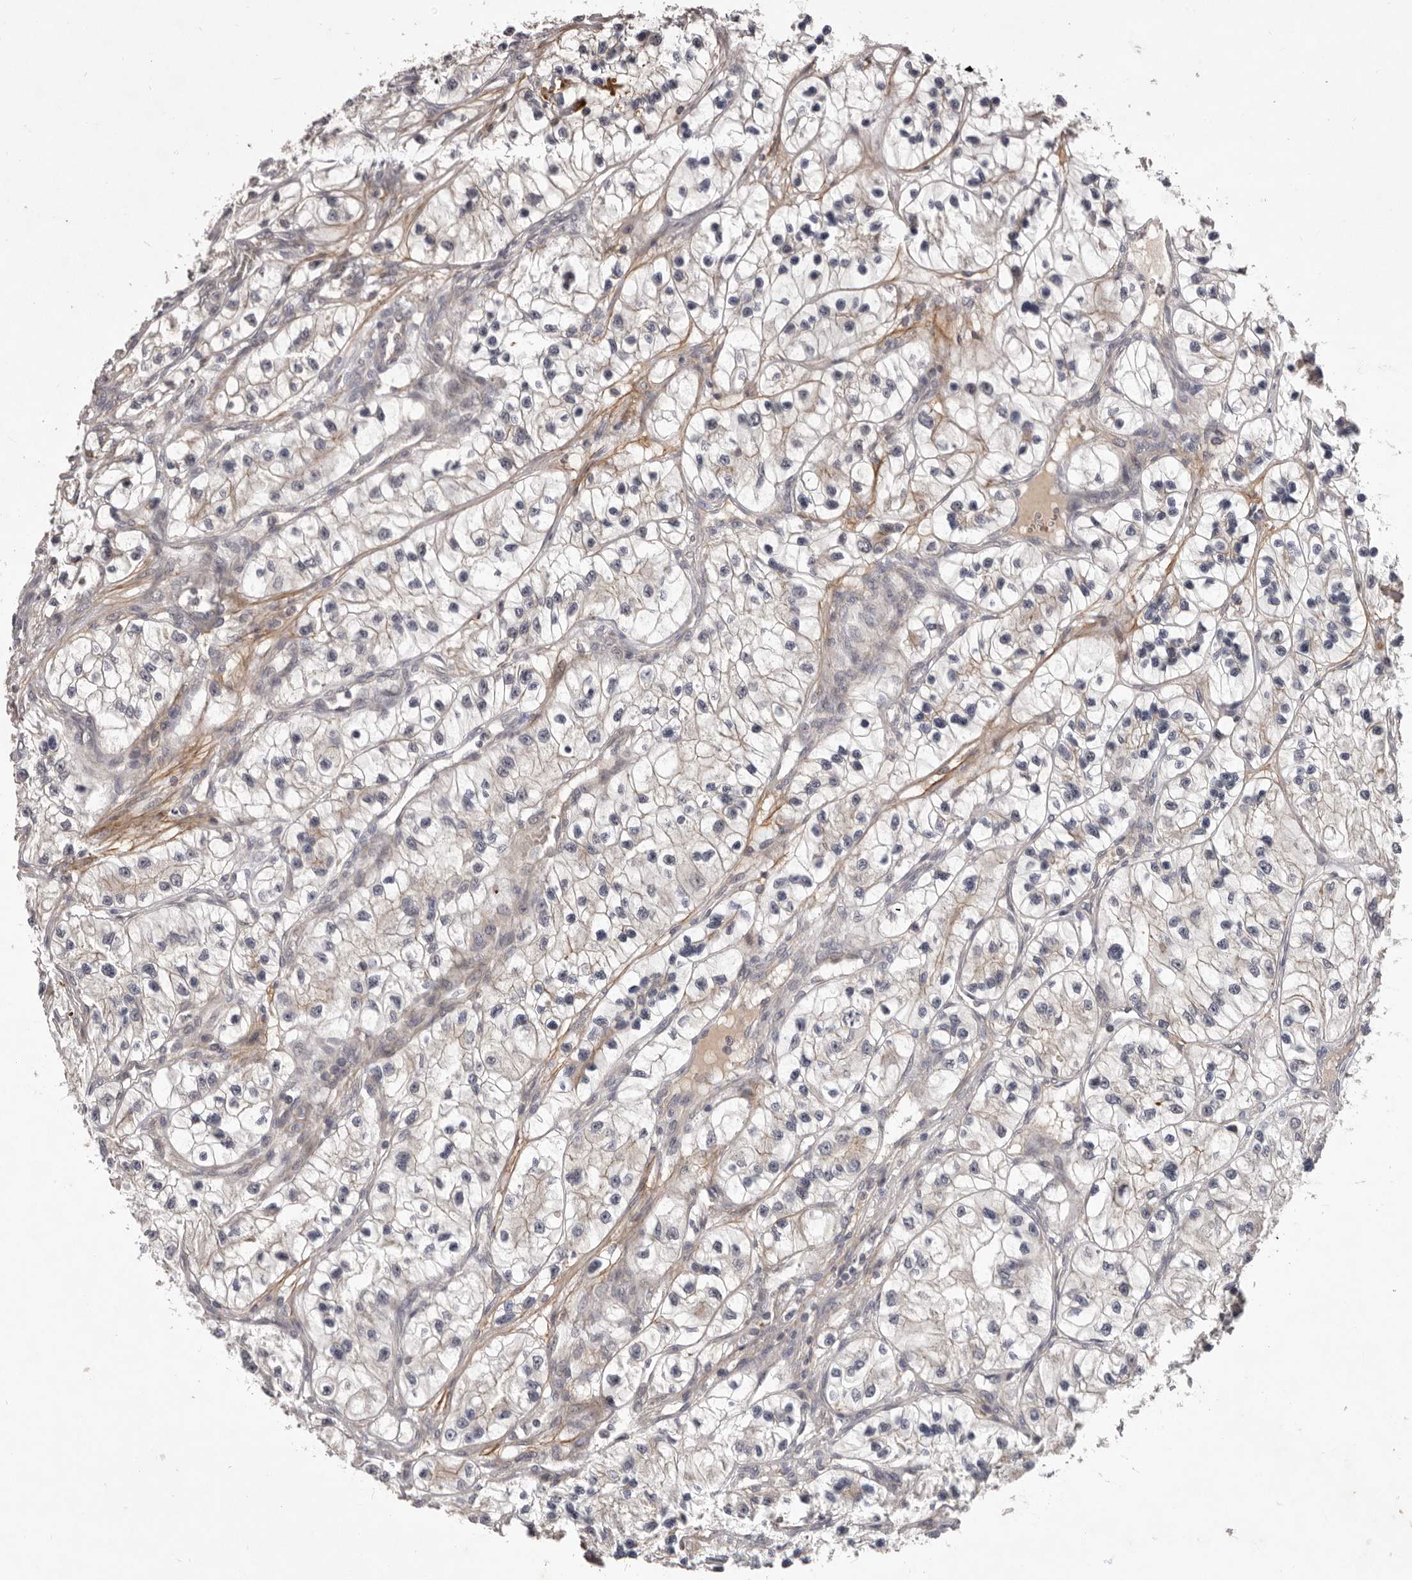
{"staining": {"intensity": "negative", "quantity": "none", "location": "none"}, "tissue": "renal cancer", "cell_type": "Tumor cells", "image_type": "cancer", "snomed": [{"axis": "morphology", "description": "Adenocarcinoma, NOS"}, {"axis": "topography", "description": "Kidney"}], "caption": "IHC micrograph of neoplastic tissue: renal adenocarcinoma stained with DAB (3,3'-diaminobenzidine) exhibits no significant protein staining in tumor cells.", "gene": "HBS1L", "patient": {"sex": "female", "age": 57}}